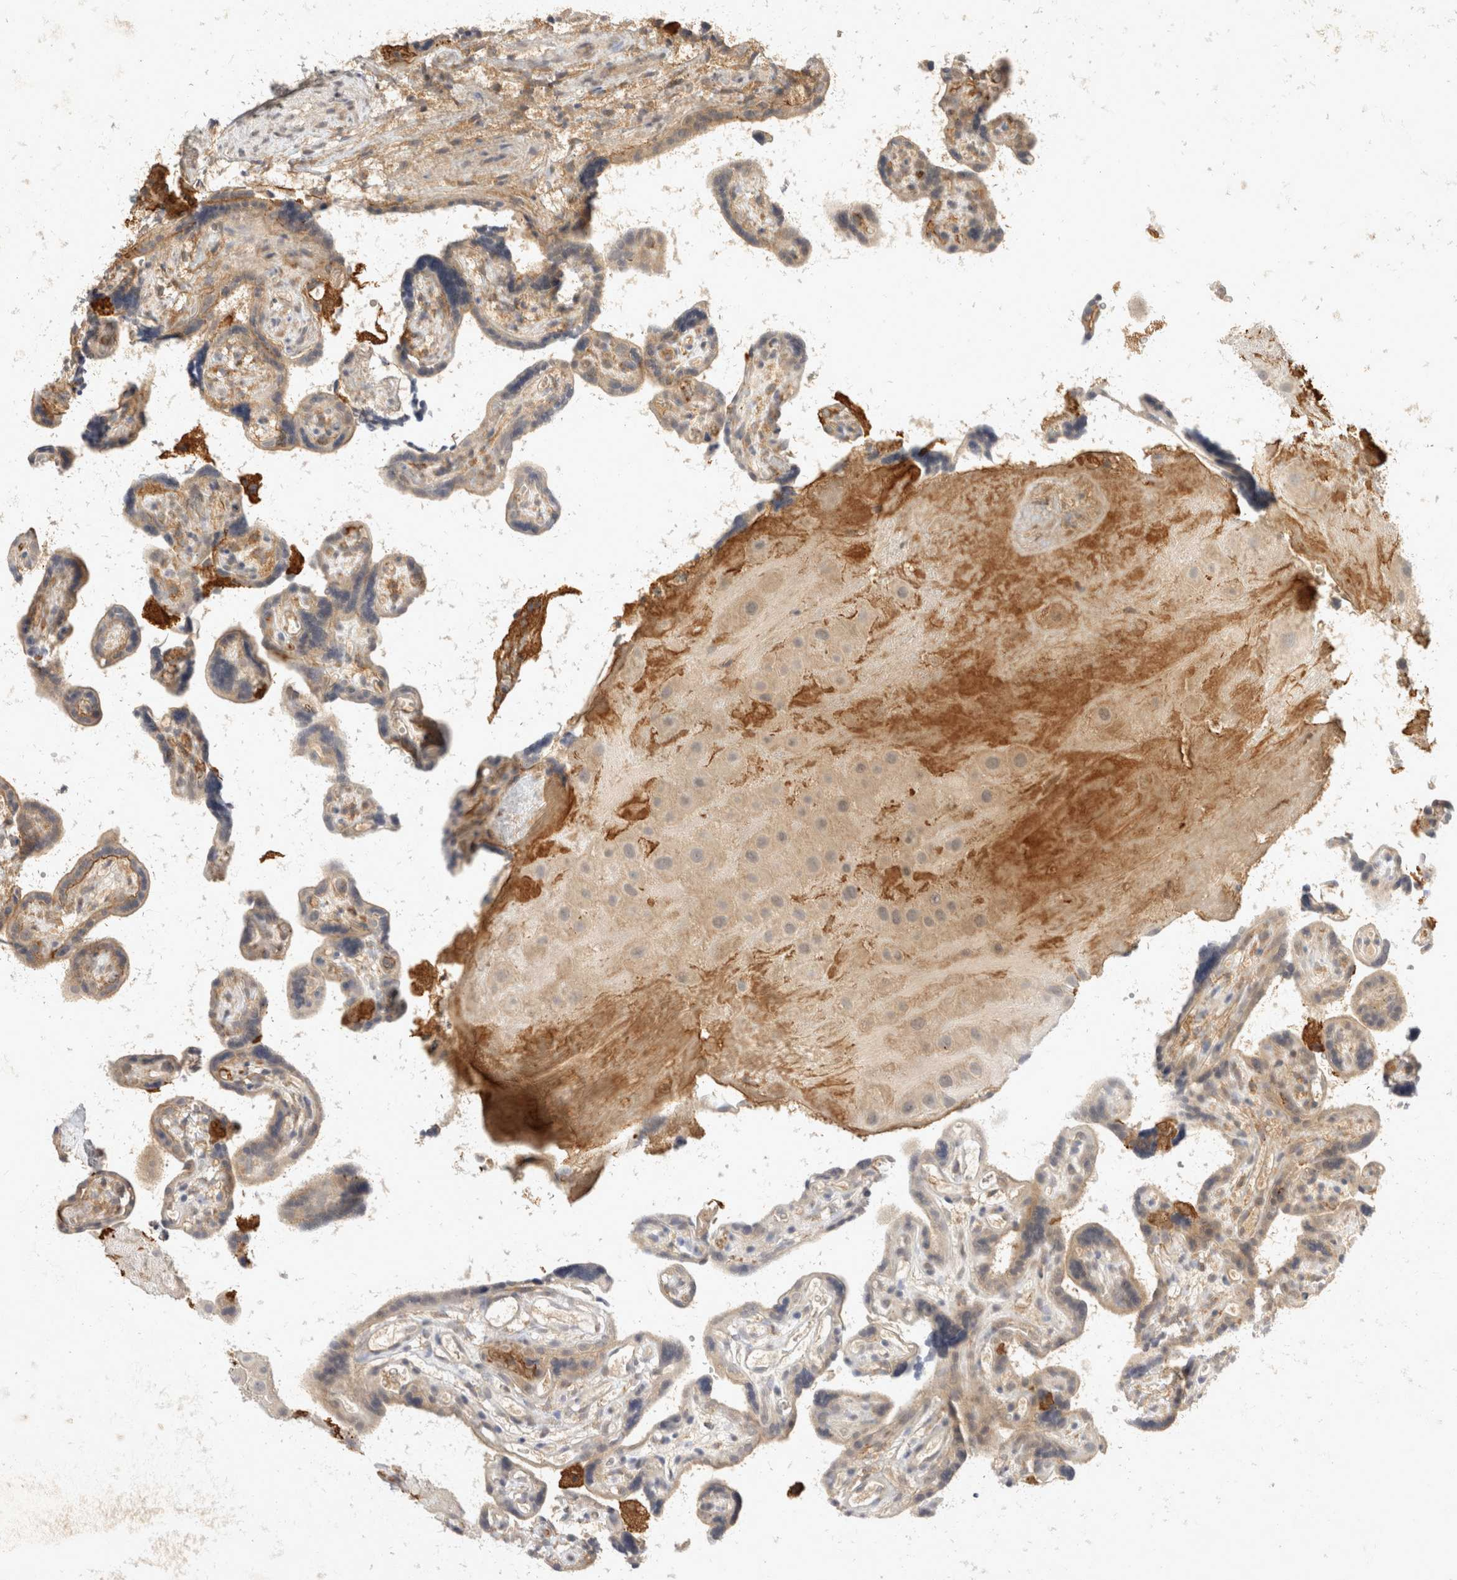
{"staining": {"intensity": "moderate", "quantity": "25%-75%", "location": "cytoplasmic/membranous"}, "tissue": "placenta", "cell_type": "Decidual cells", "image_type": "normal", "snomed": [{"axis": "morphology", "description": "Normal tissue, NOS"}, {"axis": "topography", "description": "Placenta"}], "caption": "This photomicrograph shows immunohistochemistry (IHC) staining of benign placenta, with medium moderate cytoplasmic/membranous expression in about 25%-75% of decidual cells.", "gene": "EIF4G3", "patient": {"sex": "female", "age": 30}}